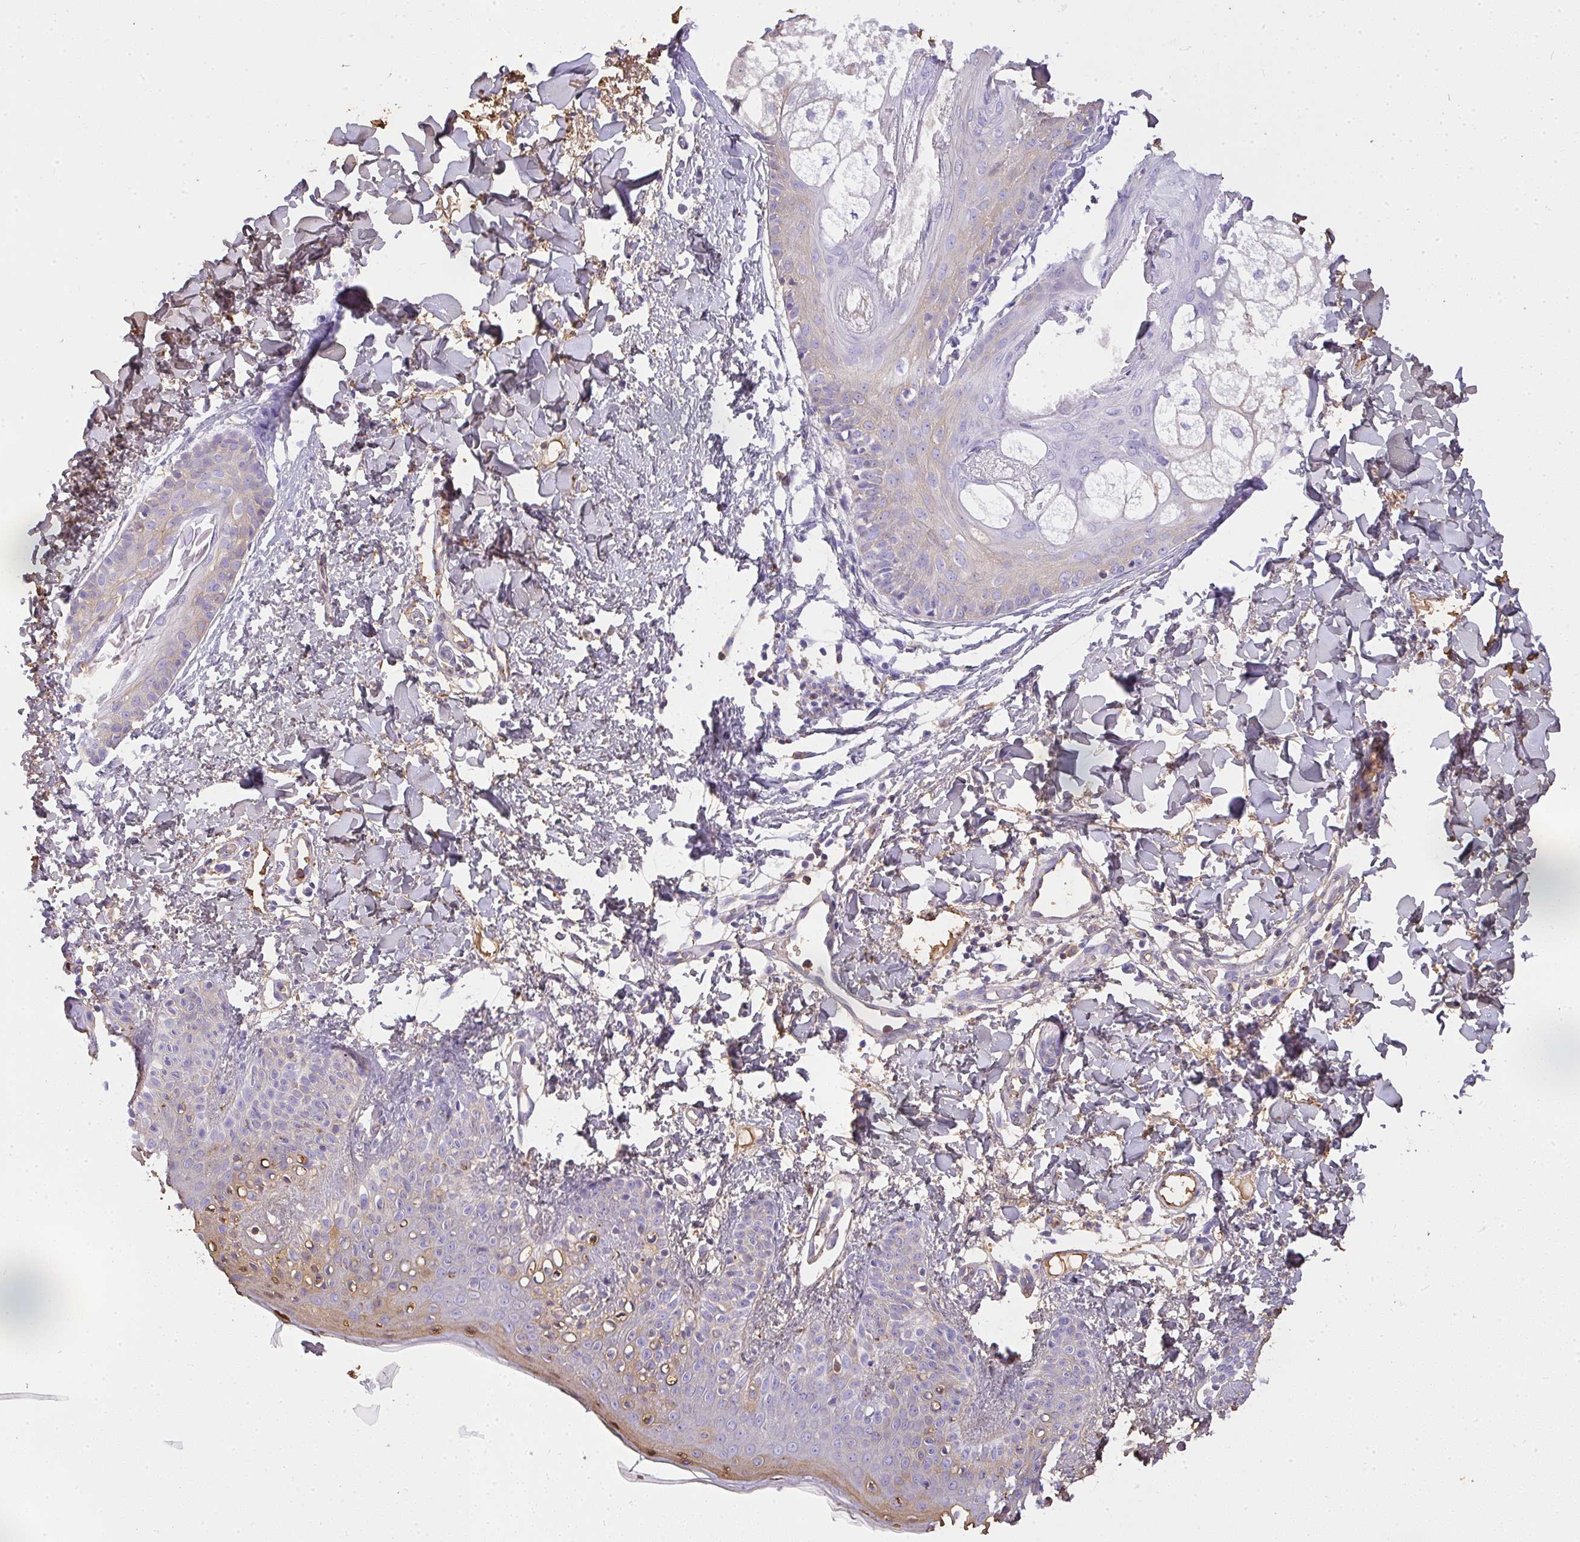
{"staining": {"intensity": "negative", "quantity": "none", "location": "none"}, "tissue": "skin", "cell_type": "Fibroblasts", "image_type": "normal", "snomed": [{"axis": "morphology", "description": "Normal tissue, NOS"}, {"axis": "topography", "description": "Skin"}], "caption": "Photomicrograph shows no significant protein expression in fibroblasts of benign skin. Brightfield microscopy of IHC stained with DAB (3,3'-diaminobenzidine) (brown) and hematoxylin (blue), captured at high magnification.", "gene": "SMYD5", "patient": {"sex": "male", "age": 16}}